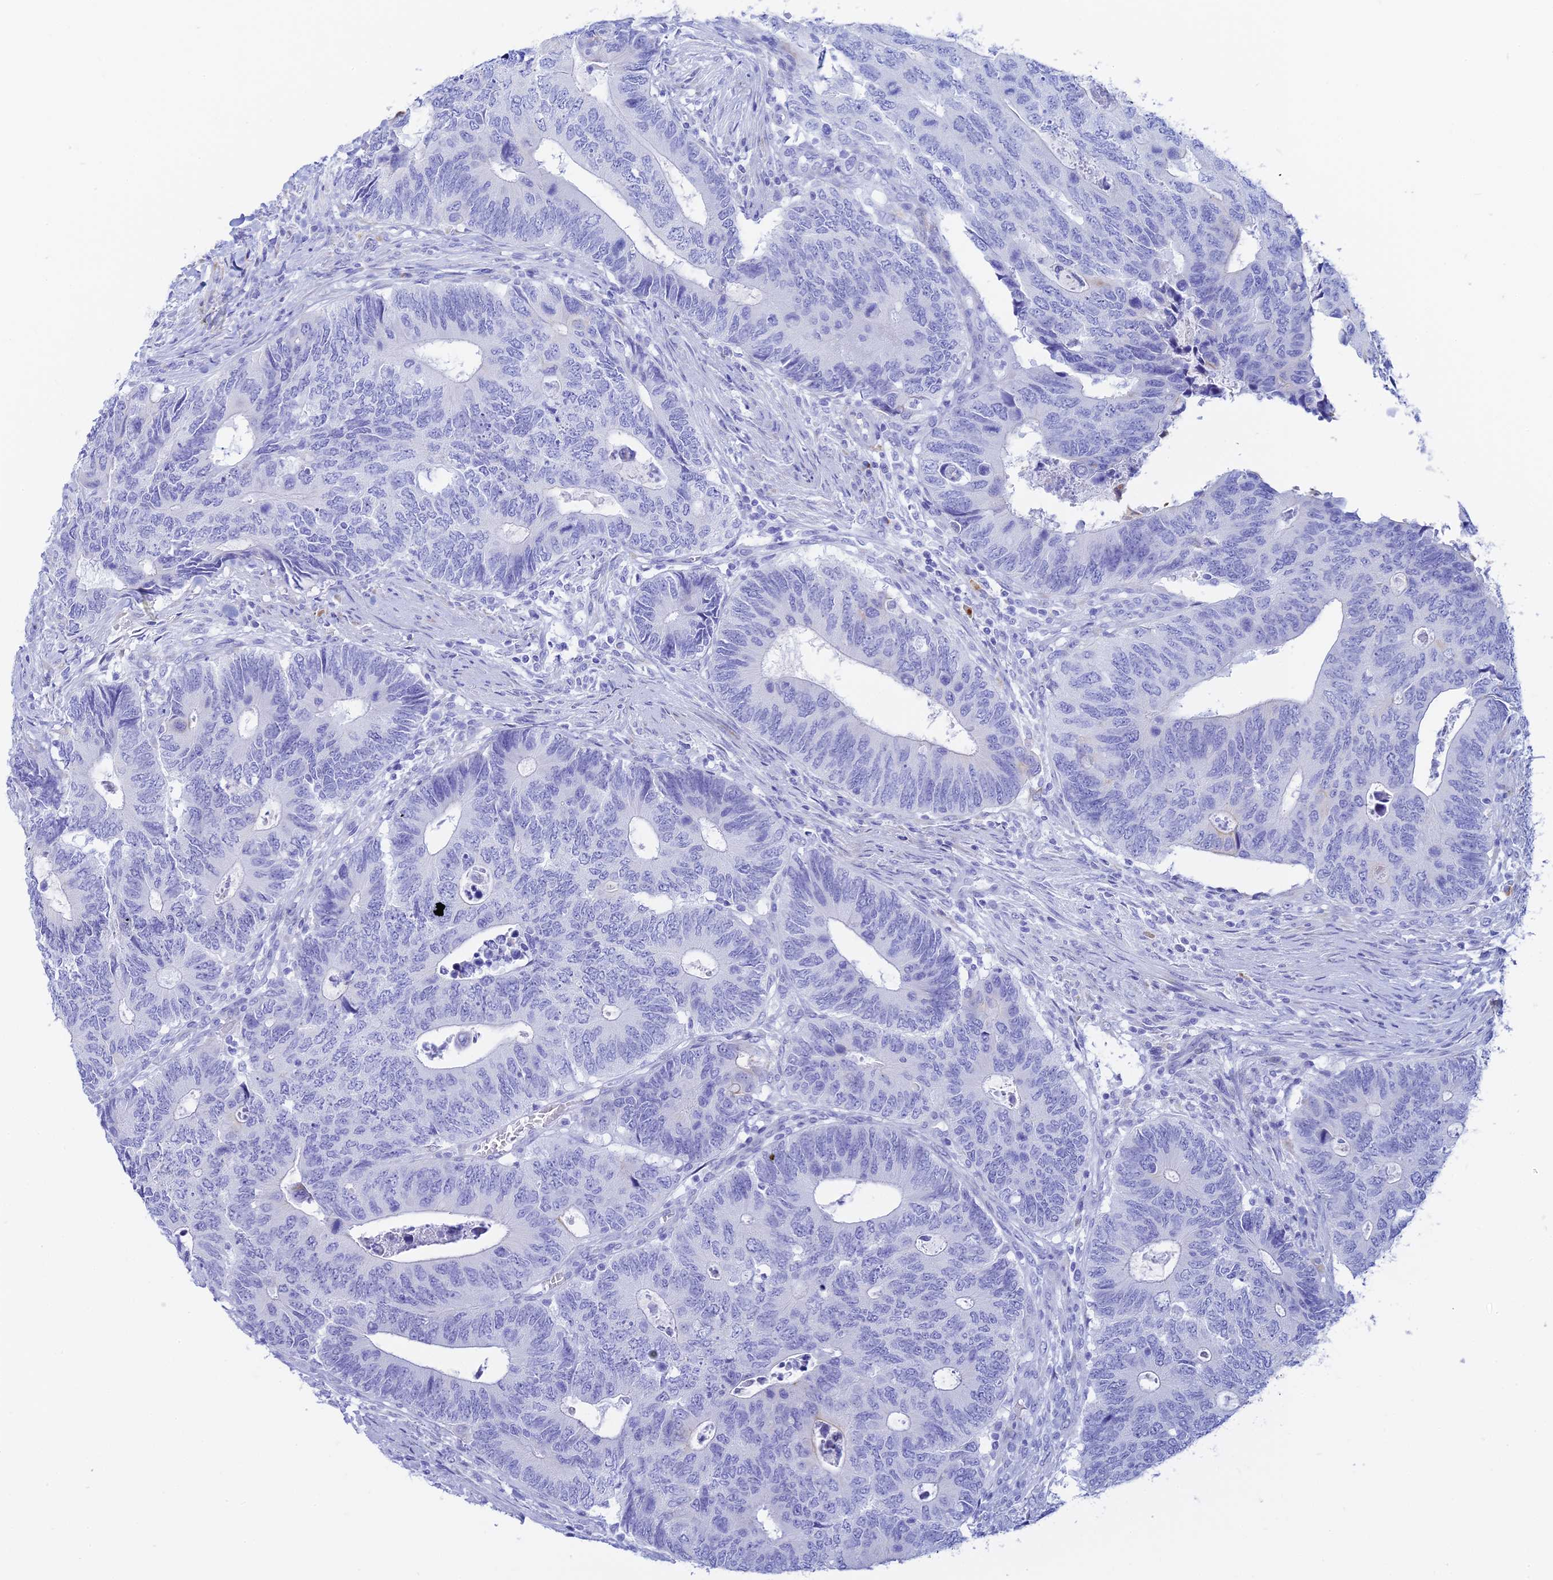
{"staining": {"intensity": "negative", "quantity": "none", "location": "none"}, "tissue": "colorectal cancer", "cell_type": "Tumor cells", "image_type": "cancer", "snomed": [{"axis": "morphology", "description": "Adenocarcinoma, NOS"}, {"axis": "topography", "description": "Colon"}], "caption": "Immunohistochemistry histopathology image of neoplastic tissue: colorectal adenocarcinoma stained with DAB demonstrates no significant protein expression in tumor cells. (Stains: DAB immunohistochemistry (IHC) with hematoxylin counter stain, Microscopy: brightfield microscopy at high magnification).", "gene": "CEP152", "patient": {"sex": "male", "age": 87}}